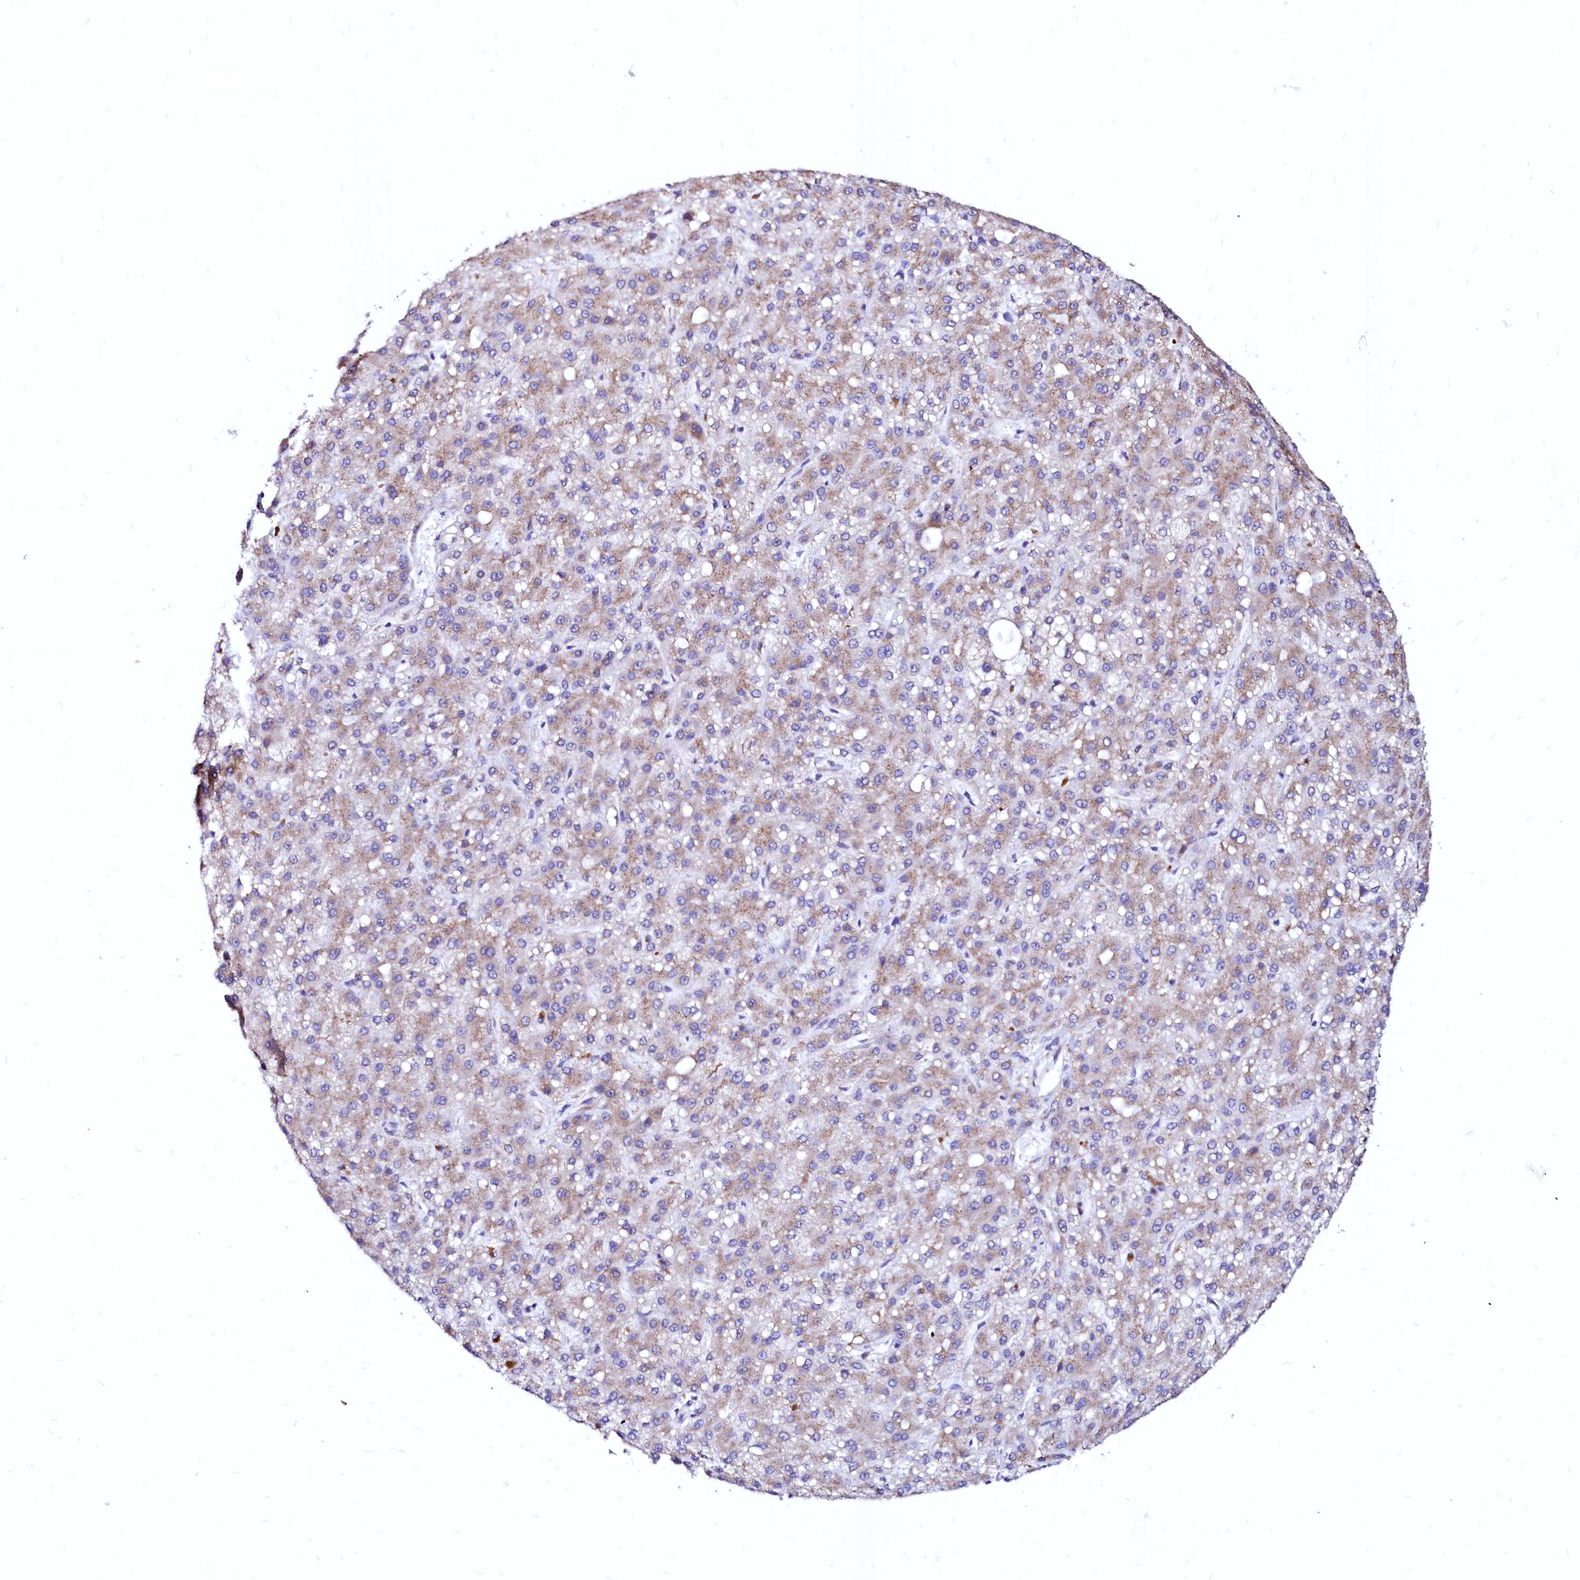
{"staining": {"intensity": "moderate", "quantity": "25%-75%", "location": "cytoplasmic/membranous"}, "tissue": "liver cancer", "cell_type": "Tumor cells", "image_type": "cancer", "snomed": [{"axis": "morphology", "description": "Carcinoma, Hepatocellular, NOS"}, {"axis": "topography", "description": "Liver"}], "caption": "The histopathology image reveals a brown stain indicating the presence of a protein in the cytoplasmic/membranous of tumor cells in liver cancer (hepatocellular carcinoma).", "gene": "LMAN1", "patient": {"sex": "male", "age": 67}}